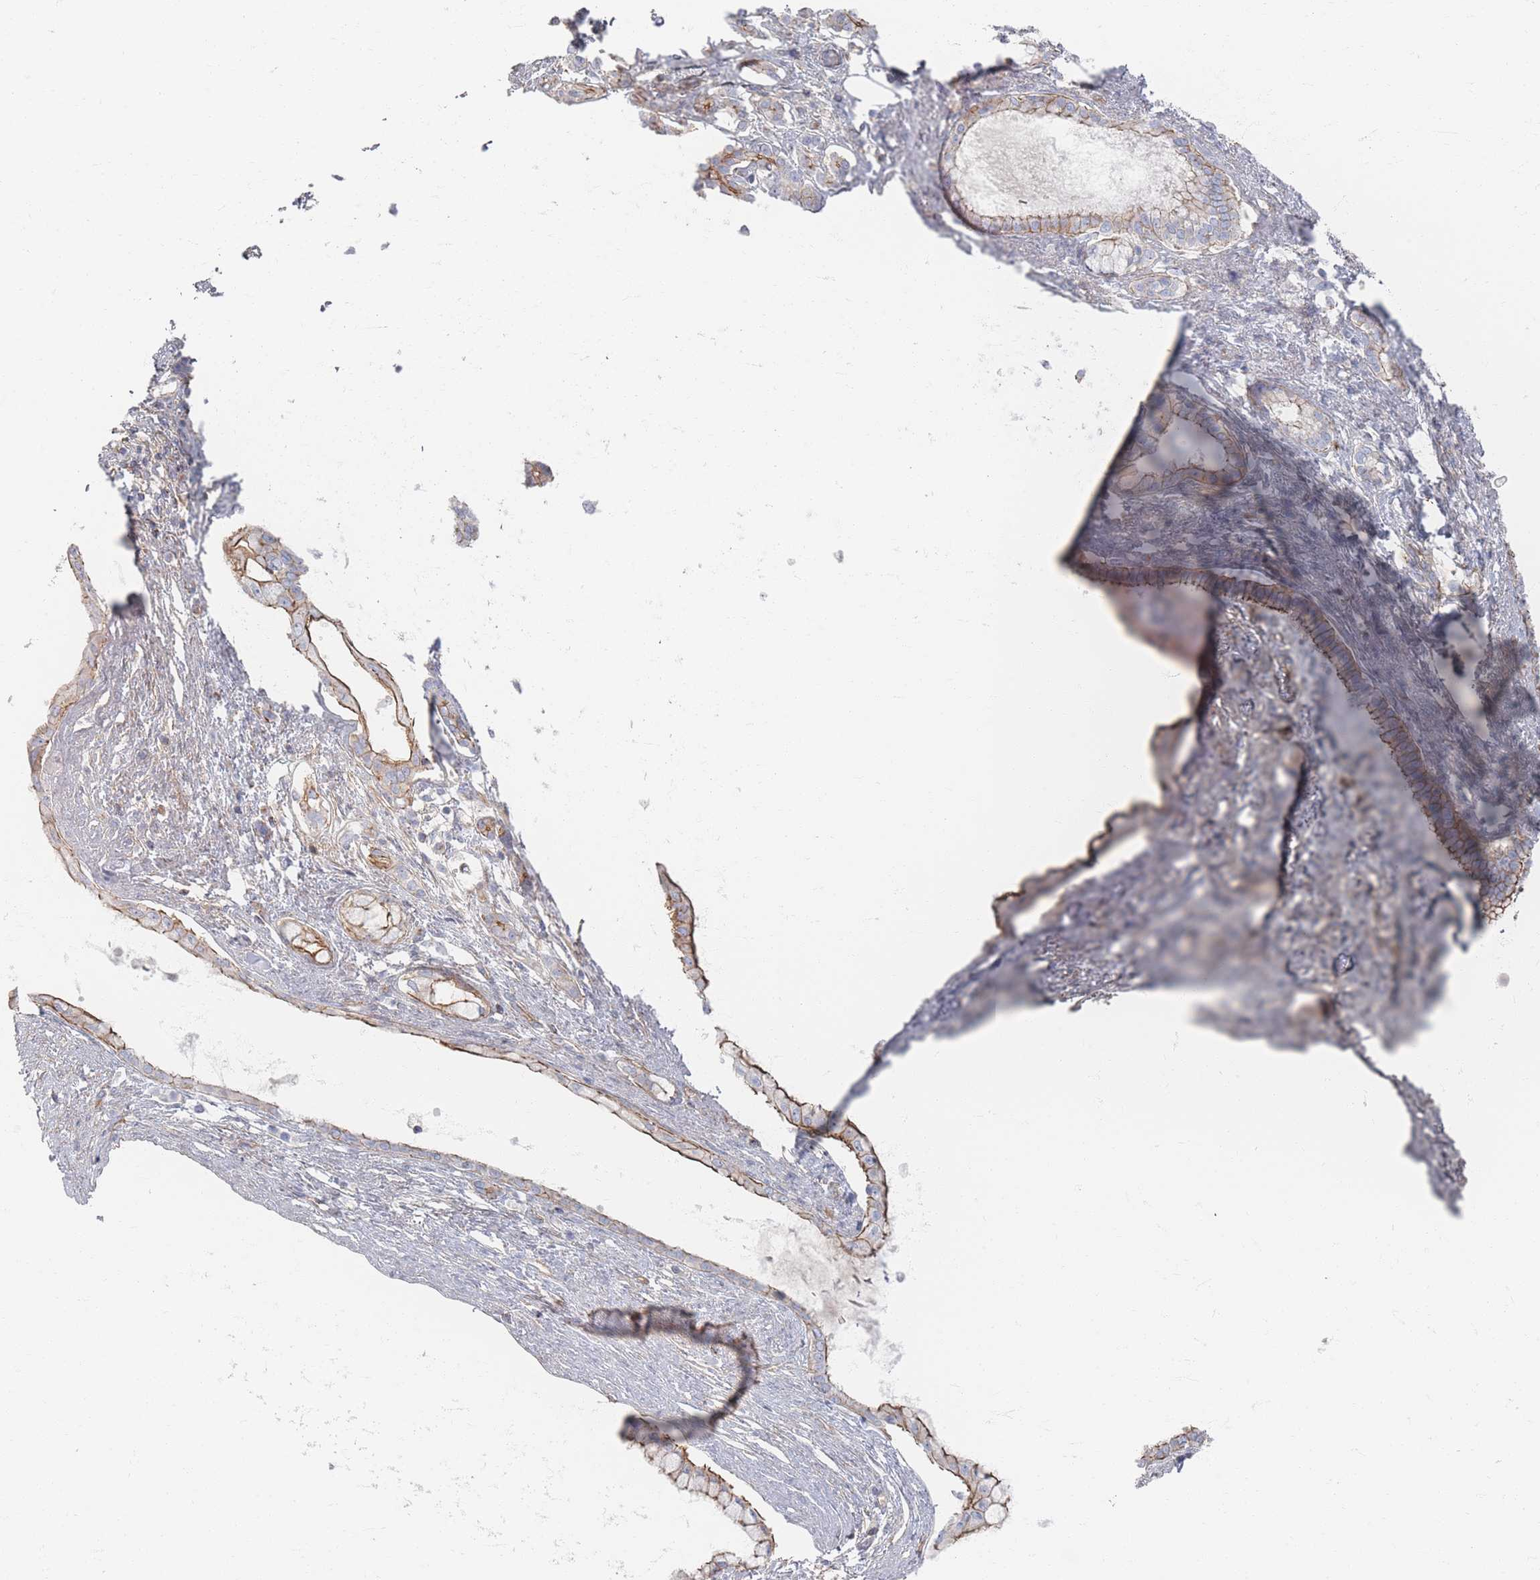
{"staining": {"intensity": "moderate", "quantity": ">75%", "location": "cytoplasmic/membranous"}, "tissue": "pancreatic cancer", "cell_type": "Tumor cells", "image_type": "cancer", "snomed": [{"axis": "morphology", "description": "Adenocarcinoma, NOS"}, {"axis": "topography", "description": "Pancreas"}], "caption": "Immunohistochemistry image of pancreatic adenocarcinoma stained for a protein (brown), which exhibits medium levels of moderate cytoplasmic/membranous positivity in approximately >75% of tumor cells.", "gene": "GNB1", "patient": {"sex": "male", "age": 70}}